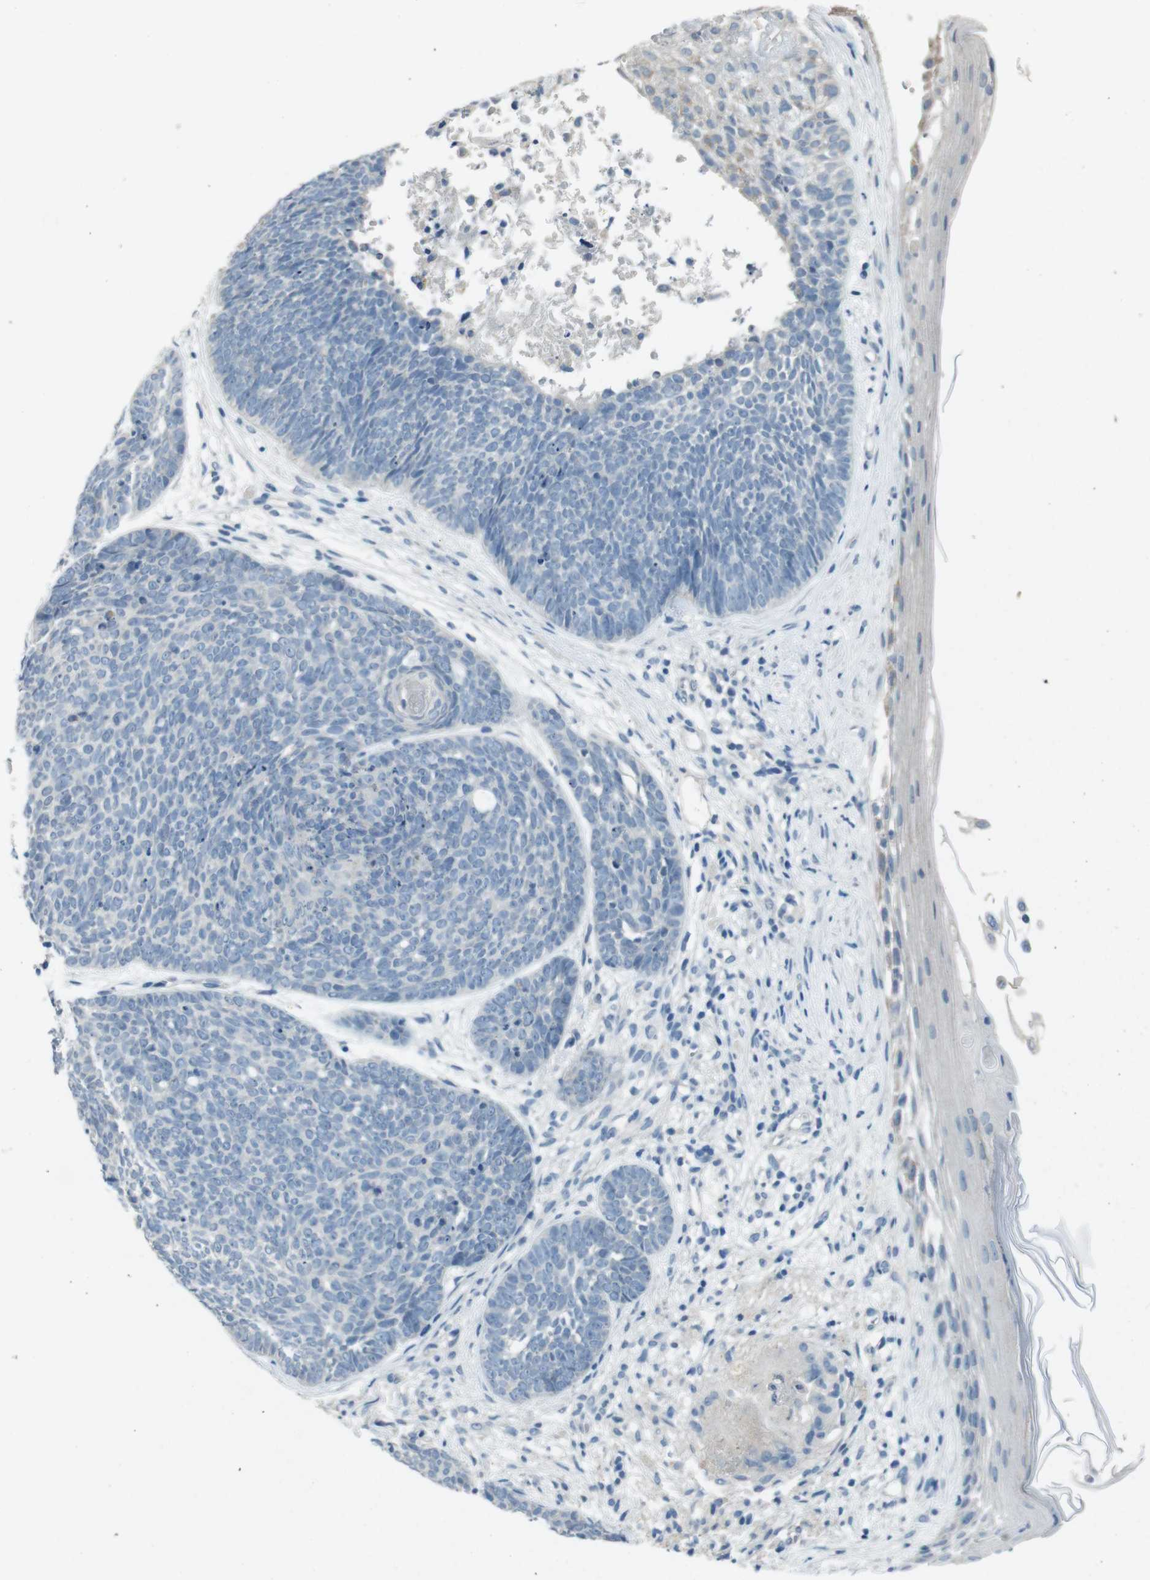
{"staining": {"intensity": "negative", "quantity": "none", "location": "none"}, "tissue": "skin cancer", "cell_type": "Tumor cells", "image_type": "cancer", "snomed": [{"axis": "morphology", "description": "Basal cell carcinoma"}, {"axis": "topography", "description": "Skin"}], "caption": "Immunohistochemistry of skin cancer (basal cell carcinoma) reveals no positivity in tumor cells.", "gene": "ENTPD7", "patient": {"sex": "female", "age": 70}}